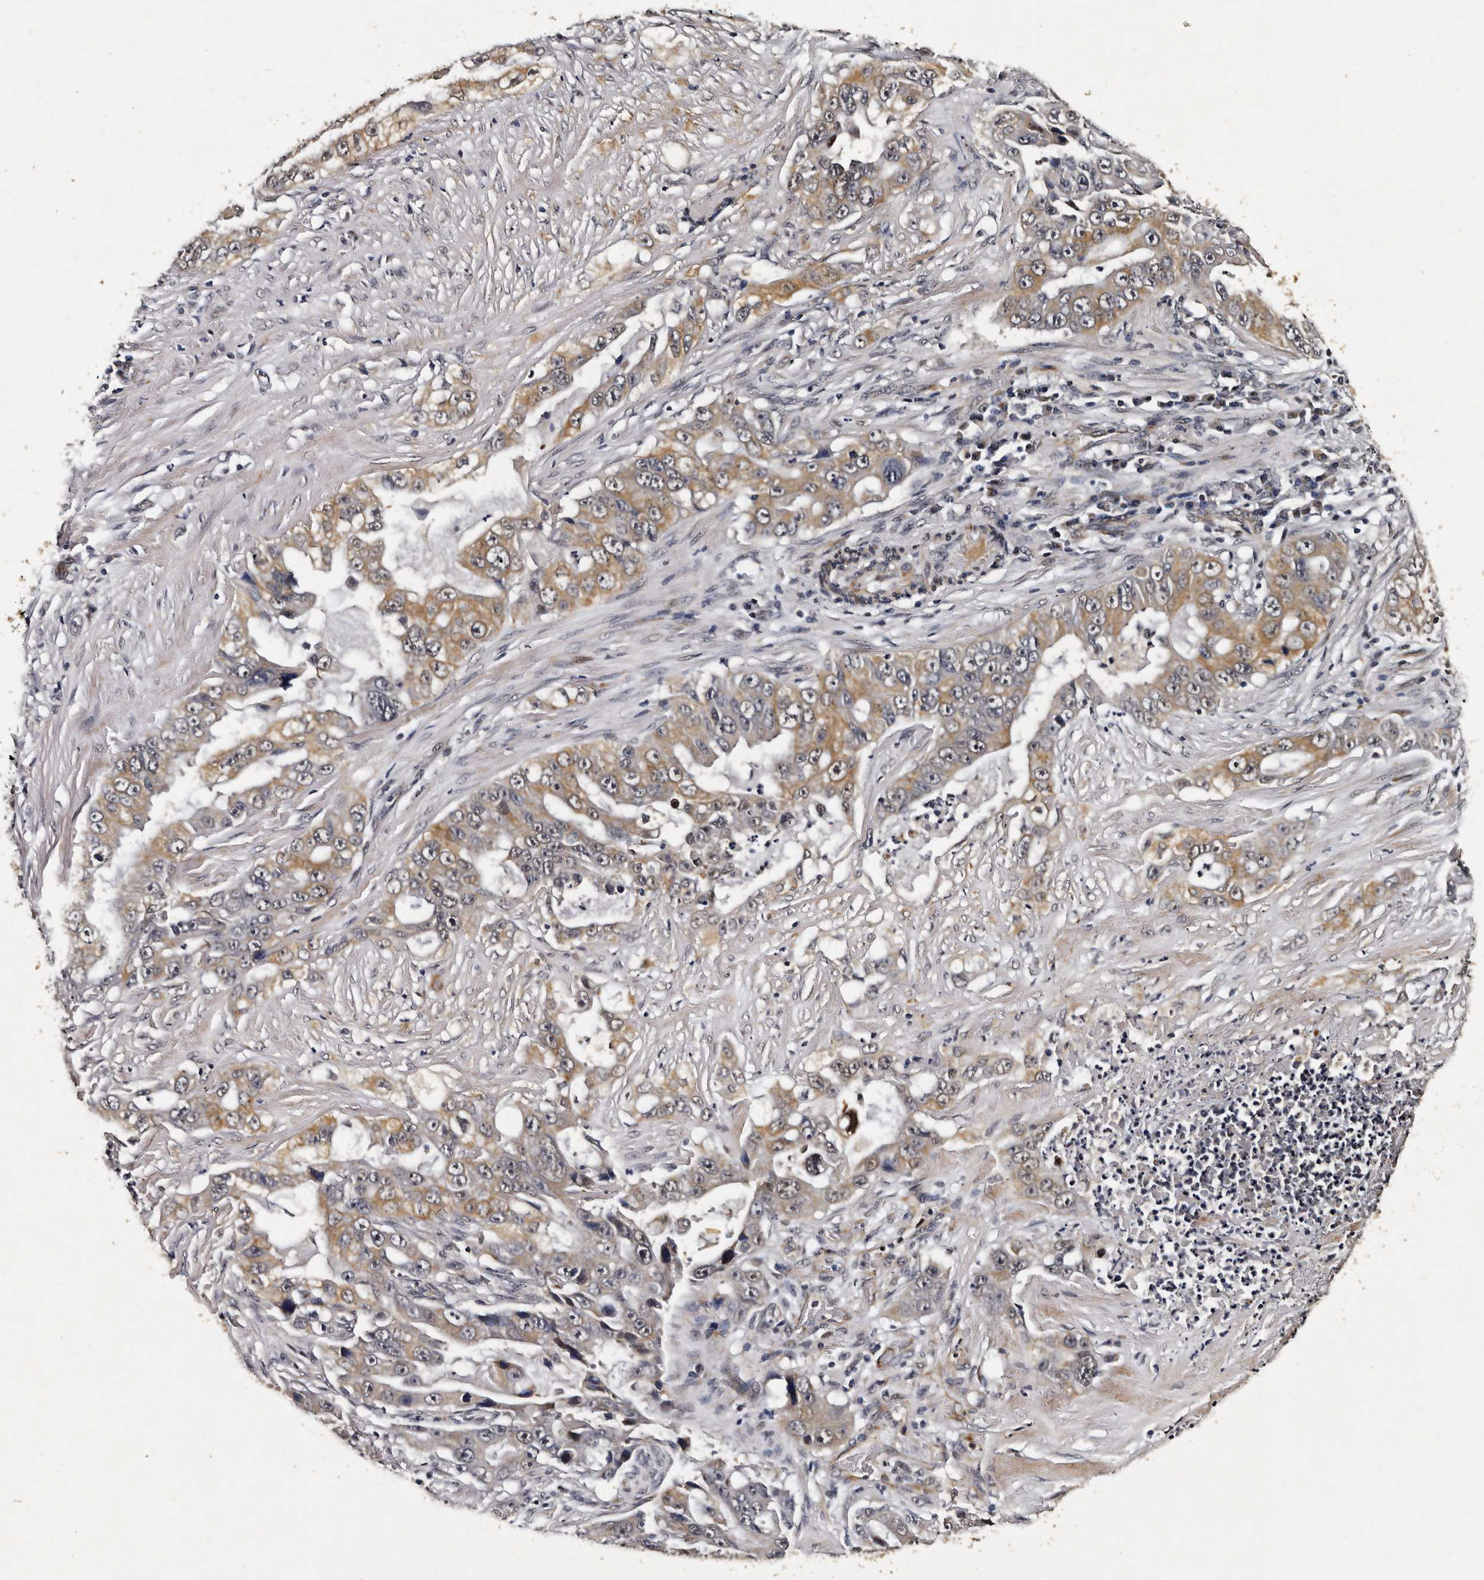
{"staining": {"intensity": "moderate", "quantity": ">75%", "location": "cytoplasmic/membranous"}, "tissue": "lung cancer", "cell_type": "Tumor cells", "image_type": "cancer", "snomed": [{"axis": "morphology", "description": "Adenocarcinoma, NOS"}, {"axis": "topography", "description": "Lung"}], "caption": "DAB immunohistochemical staining of human adenocarcinoma (lung) exhibits moderate cytoplasmic/membranous protein expression in approximately >75% of tumor cells. Nuclei are stained in blue.", "gene": "CPNE3", "patient": {"sex": "female", "age": 51}}